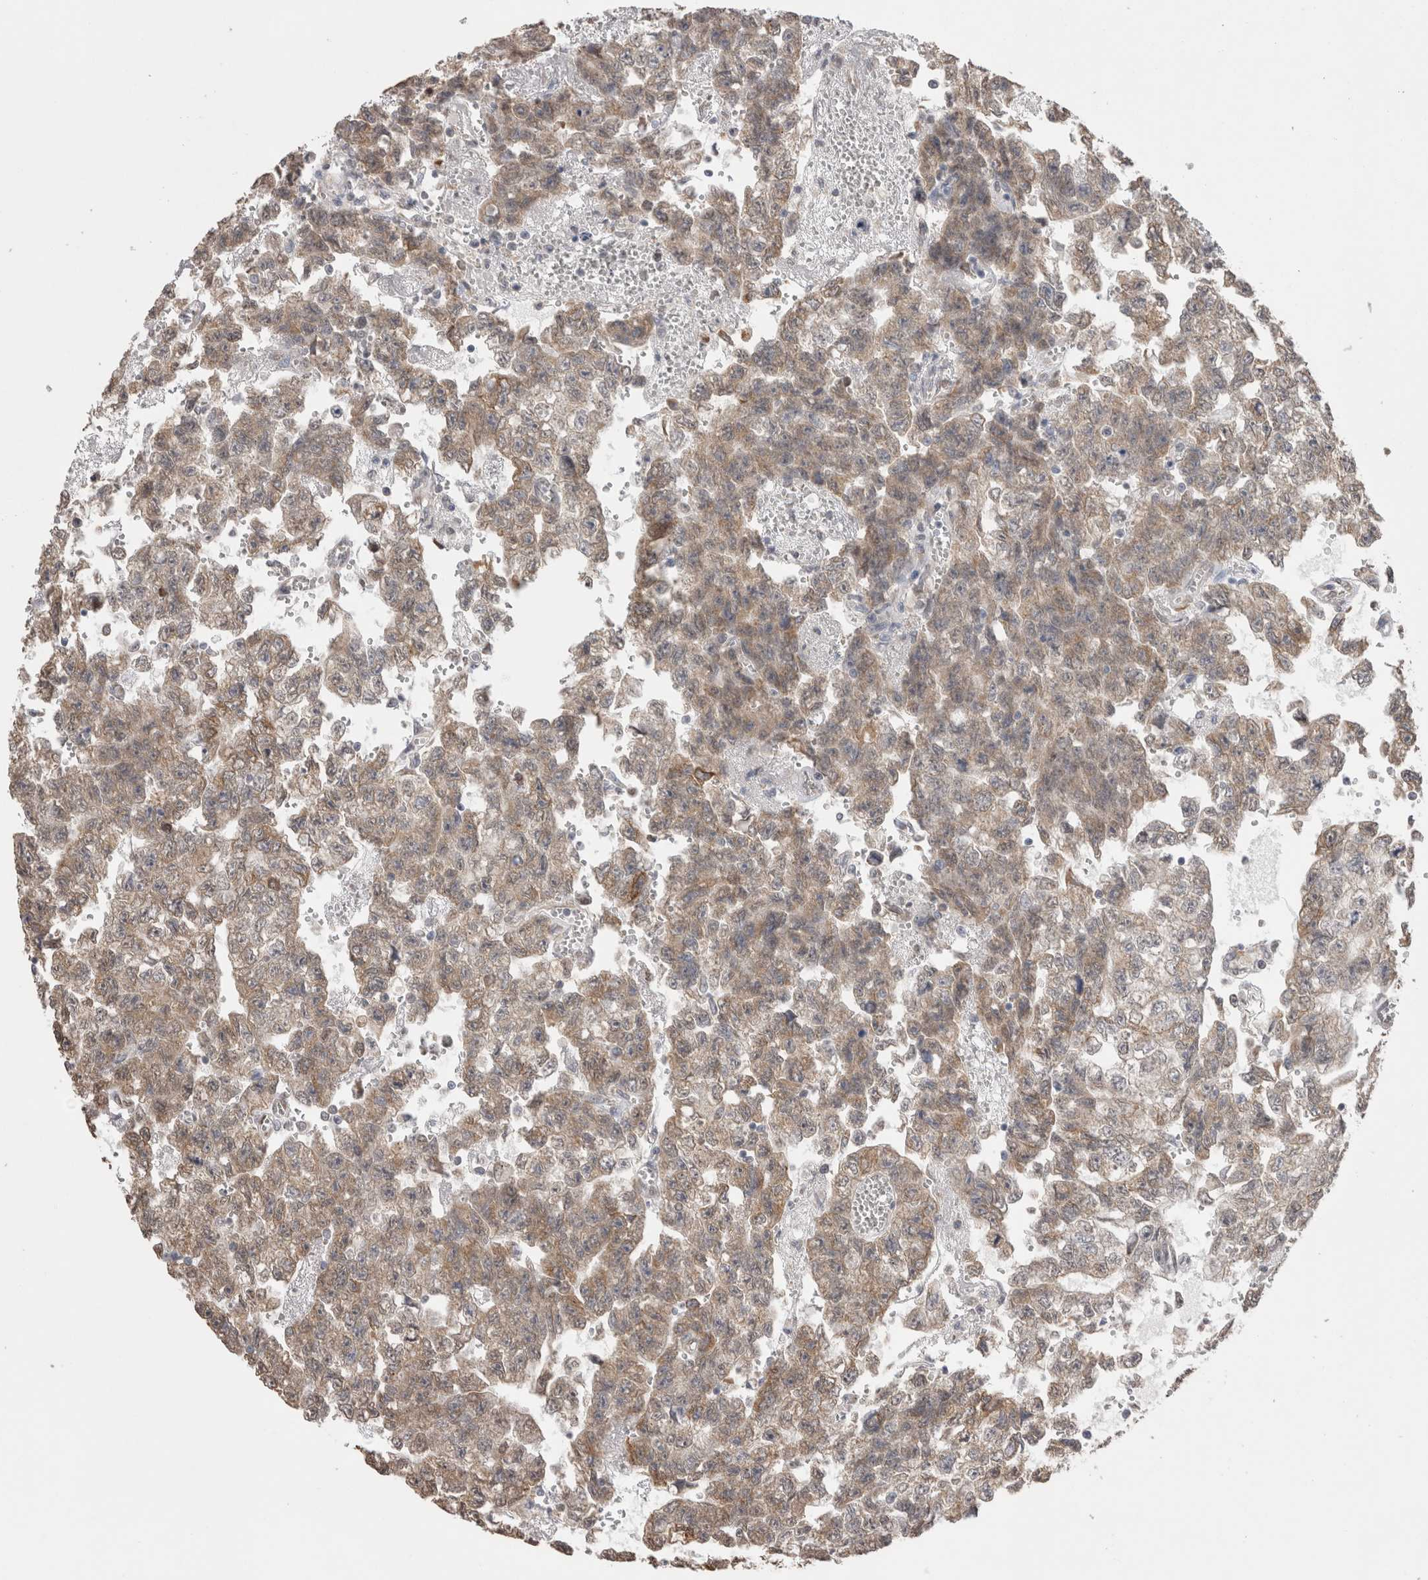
{"staining": {"intensity": "weak", "quantity": ">75%", "location": "cytoplasmic/membranous"}, "tissue": "testis cancer", "cell_type": "Tumor cells", "image_type": "cancer", "snomed": [{"axis": "morphology", "description": "Seminoma, NOS"}, {"axis": "morphology", "description": "Carcinoma, Embryonal, NOS"}, {"axis": "topography", "description": "Testis"}], "caption": "A photomicrograph showing weak cytoplasmic/membranous expression in approximately >75% of tumor cells in testis cancer (seminoma), as visualized by brown immunohistochemical staining.", "gene": "NOMO1", "patient": {"sex": "male", "age": 38}}